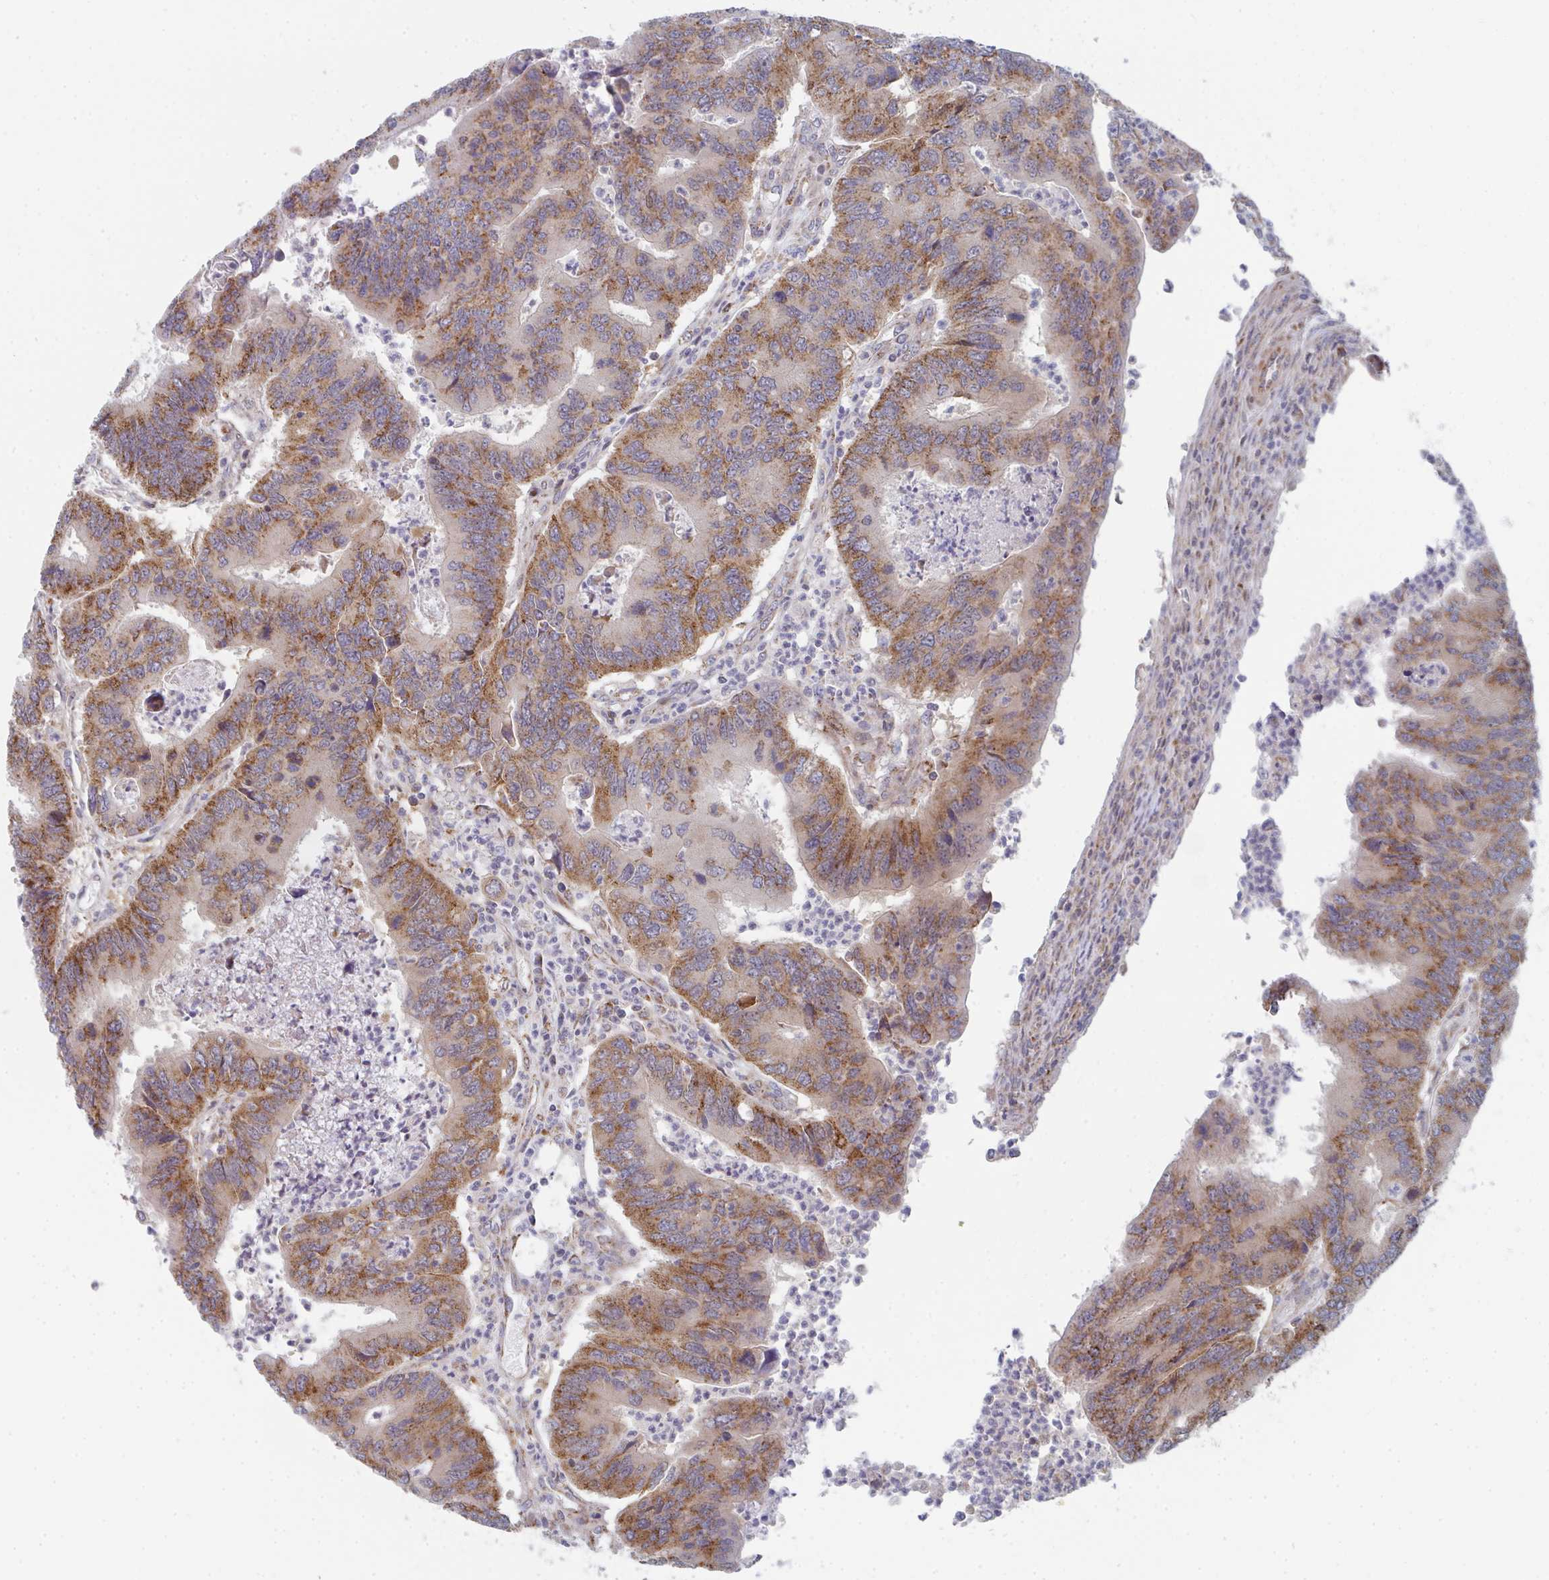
{"staining": {"intensity": "moderate", "quantity": ">75%", "location": "cytoplasmic/membranous"}, "tissue": "colorectal cancer", "cell_type": "Tumor cells", "image_type": "cancer", "snomed": [{"axis": "morphology", "description": "Adenocarcinoma, NOS"}, {"axis": "topography", "description": "Colon"}], "caption": "A micrograph of colorectal cancer (adenocarcinoma) stained for a protein shows moderate cytoplasmic/membranous brown staining in tumor cells.", "gene": "ZNF644", "patient": {"sex": "female", "age": 67}}